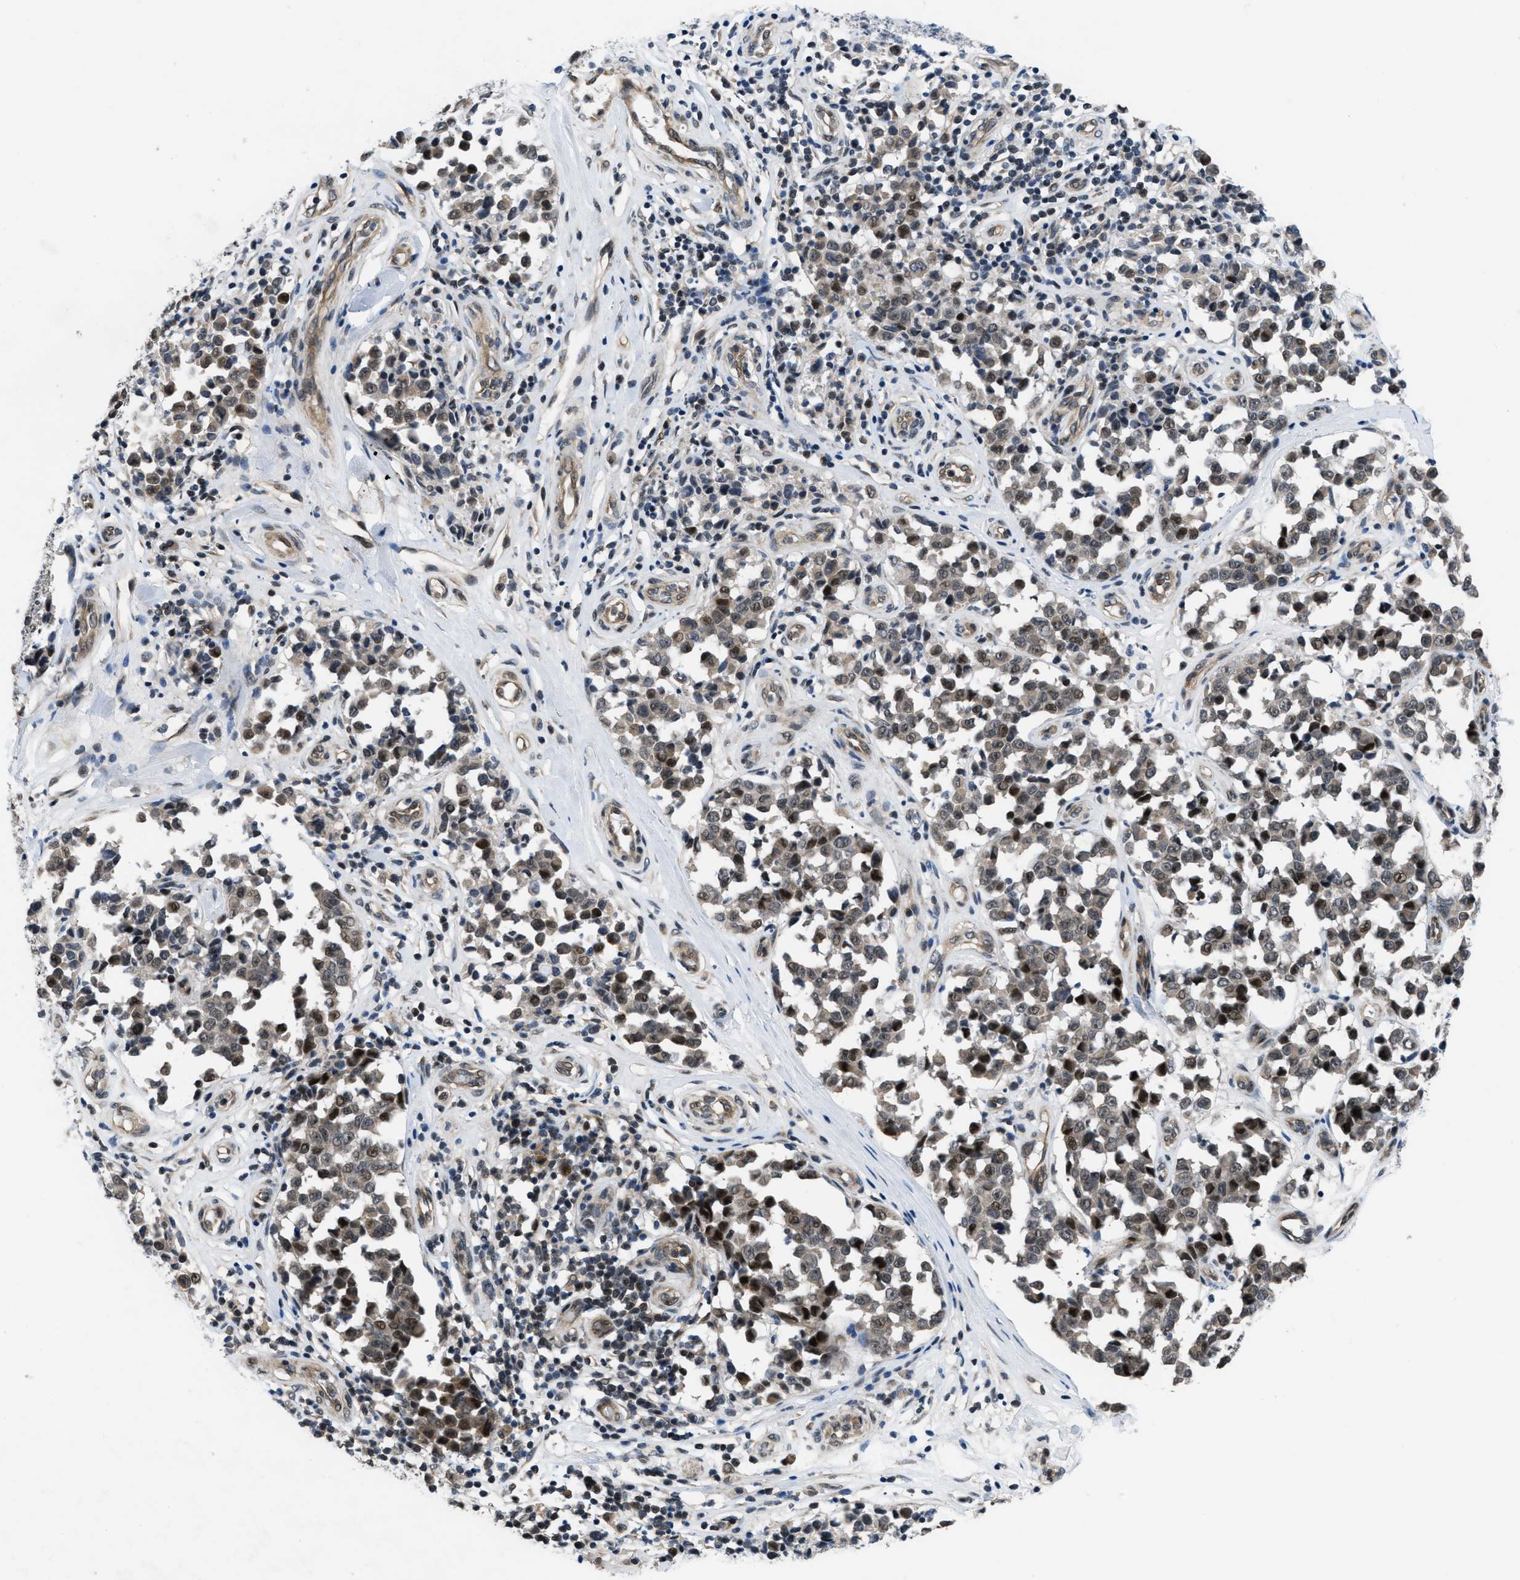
{"staining": {"intensity": "weak", "quantity": ">75%", "location": "cytoplasmic/membranous,nuclear"}, "tissue": "melanoma", "cell_type": "Tumor cells", "image_type": "cancer", "snomed": [{"axis": "morphology", "description": "Malignant melanoma, NOS"}, {"axis": "topography", "description": "Skin"}], "caption": "Protein staining of melanoma tissue exhibits weak cytoplasmic/membranous and nuclear positivity in about >75% of tumor cells. (Stains: DAB in brown, nuclei in blue, Microscopy: brightfield microscopy at high magnification).", "gene": "SETD5", "patient": {"sex": "female", "age": 64}}